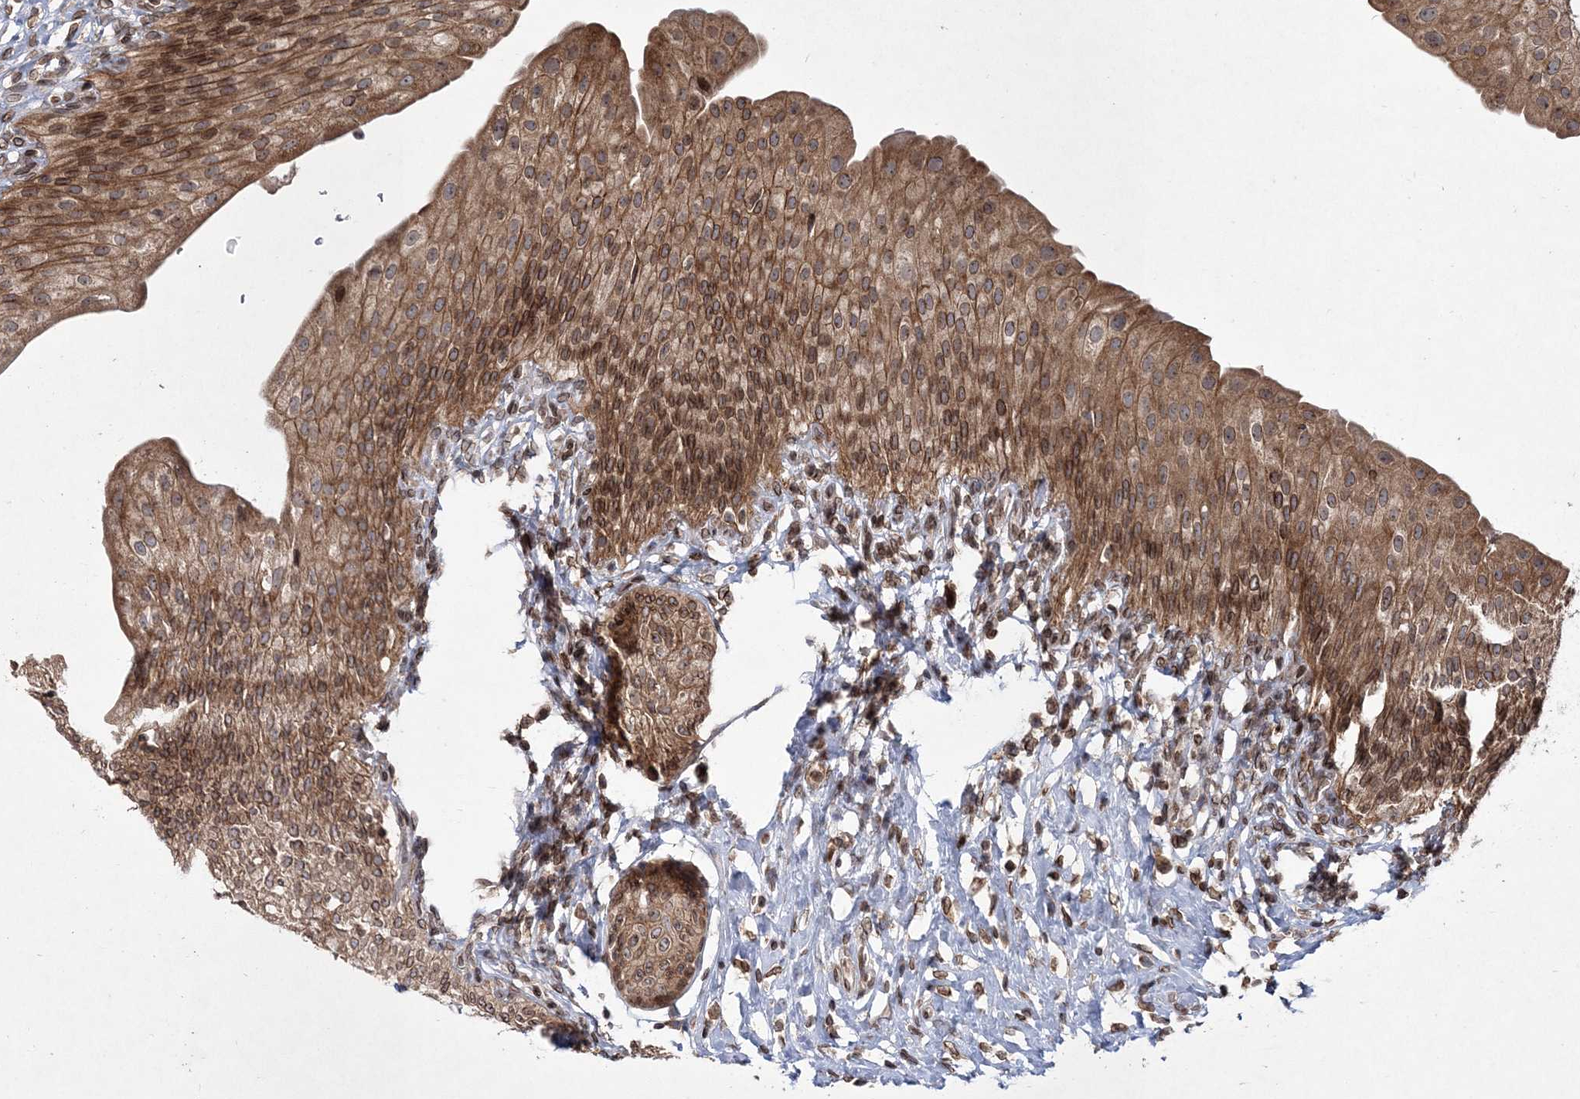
{"staining": {"intensity": "moderate", "quantity": ">75%", "location": "cytoplasmic/membranous,nuclear"}, "tissue": "urinary bladder", "cell_type": "Urothelial cells", "image_type": "normal", "snomed": [{"axis": "morphology", "description": "Normal tissue, NOS"}, {"axis": "morphology", "description": "Urothelial carcinoma, High grade"}, {"axis": "topography", "description": "Urinary bladder"}], "caption": "Approximately >75% of urothelial cells in normal human urinary bladder demonstrate moderate cytoplasmic/membranous,nuclear protein staining as visualized by brown immunohistochemical staining.", "gene": "DNAJC27", "patient": {"sex": "male", "age": 46}}